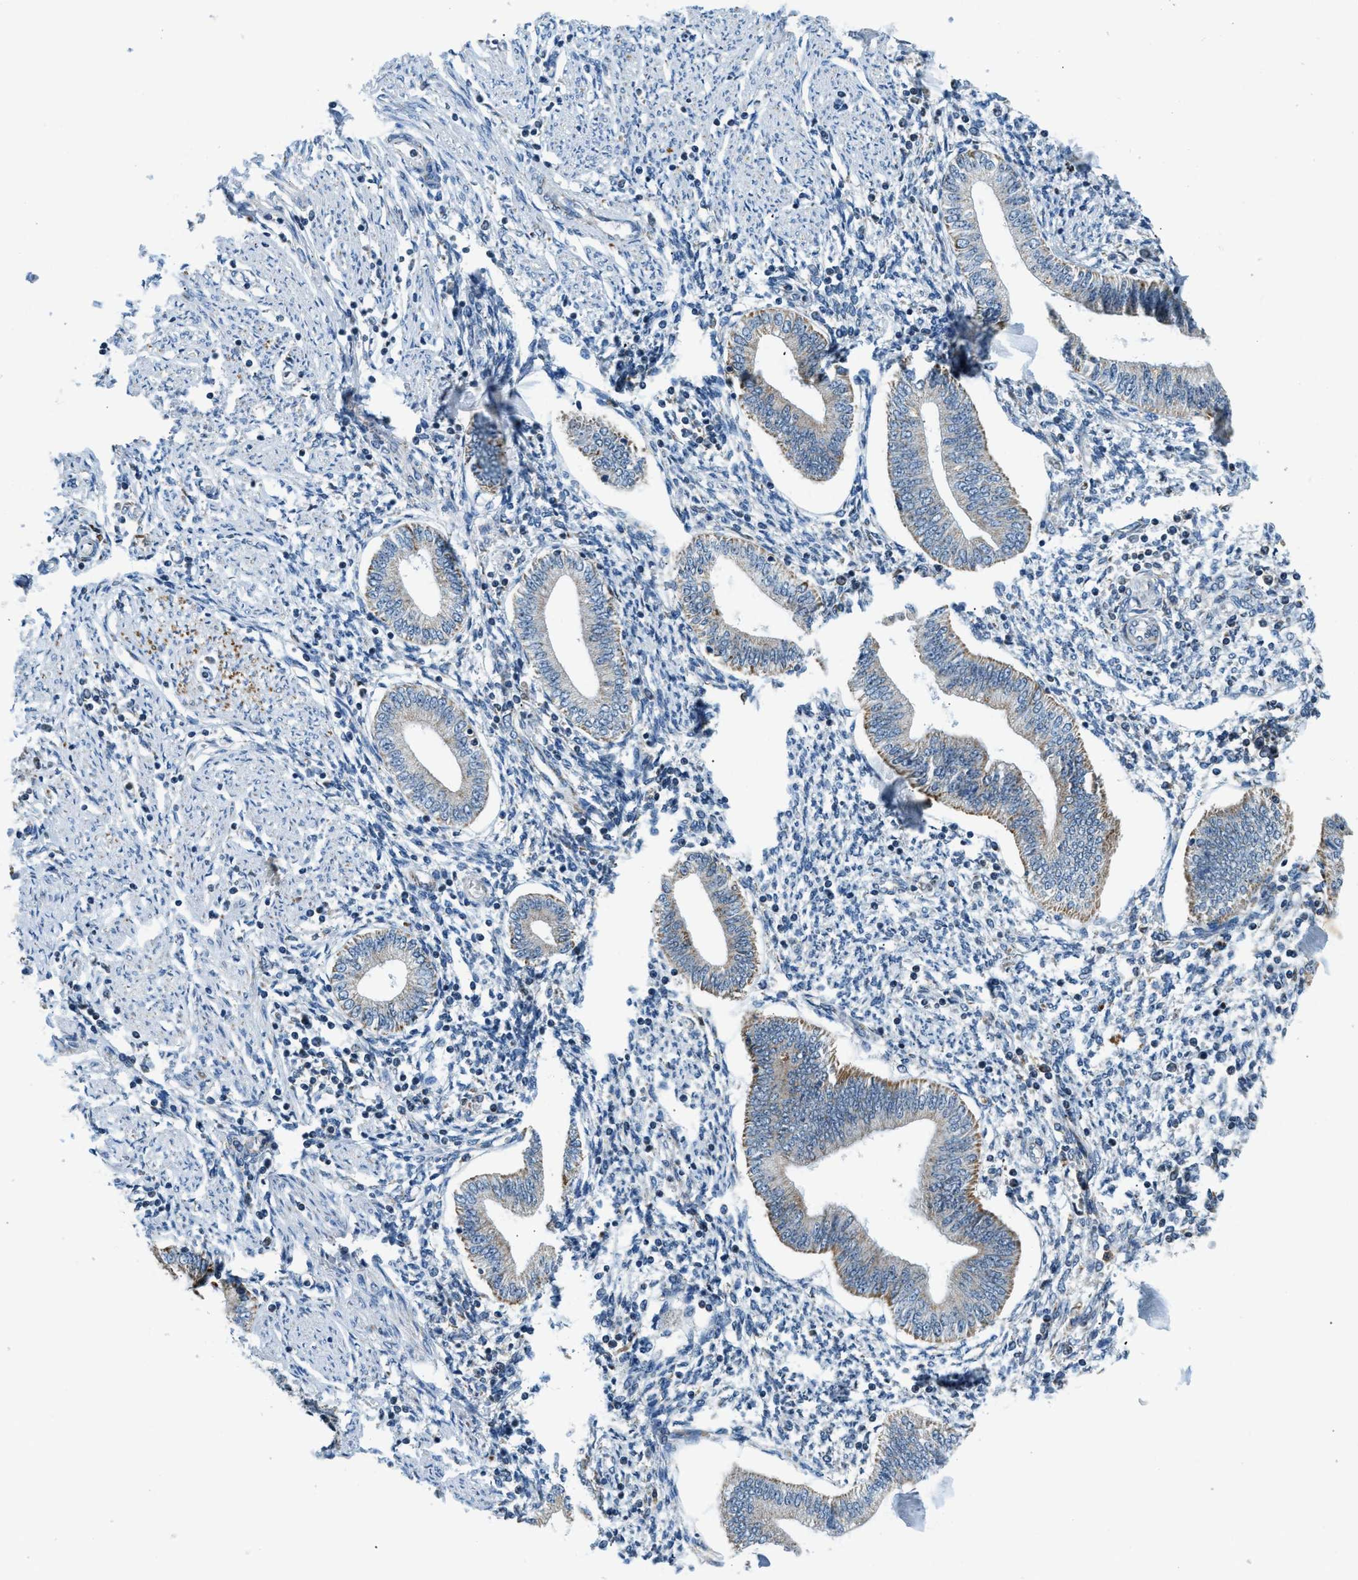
{"staining": {"intensity": "moderate", "quantity": "<25%", "location": "cytoplasmic/membranous"}, "tissue": "endometrium", "cell_type": "Cells in endometrial stroma", "image_type": "normal", "snomed": [{"axis": "morphology", "description": "Normal tissue, NOS"}, {"axis": "topography", "description": "Endometrium"}], "caption": "This is a photomicrograph of immunohistochemistry (IHC) staining of normal endometrium, which shows moderate positivity in the cytoplasmic/membranous of cells in endometrial stroma.", "gene": "ACADVL", "patient": {"sex": "female", "age": 50}}